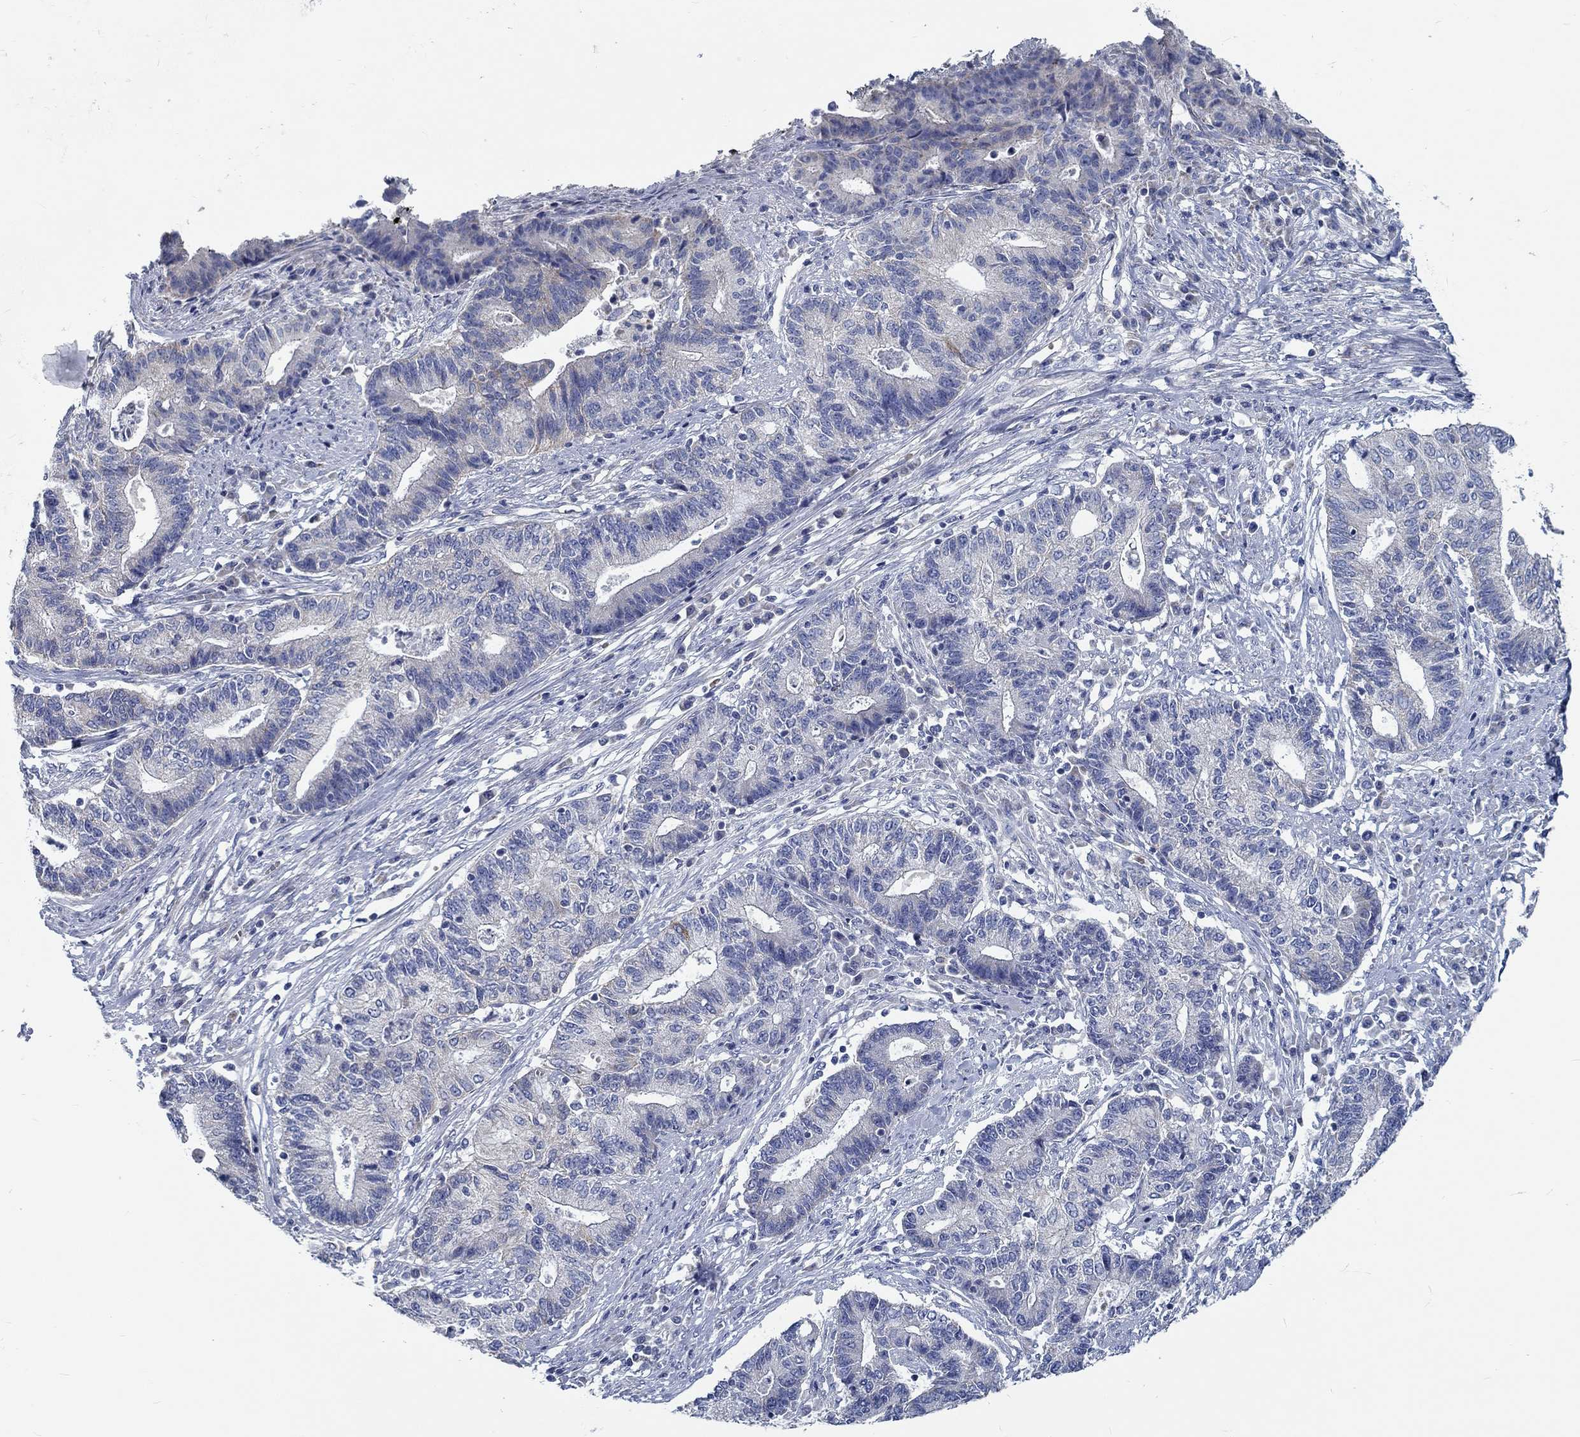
{"staining": {"intensity": "negative", "quantity": "none", "location": "none"}, "tissue": "endometrial cancer", "cell_type": "Tumor cells", "image_type": "cancer", "snomed": [{"axis": "morphology", "description": "Adenocarcinoma, NOS"}, {"axis": "topography", "description": "Uterus"}, {"axis": "topography", "description": "Endometrium"}], "caption": "Tumor cells are negative for protein expression in human endometrial adenocarcinoma.", "gene": "MYBPC1", "patient": {"sex": "female", "age": 54}}